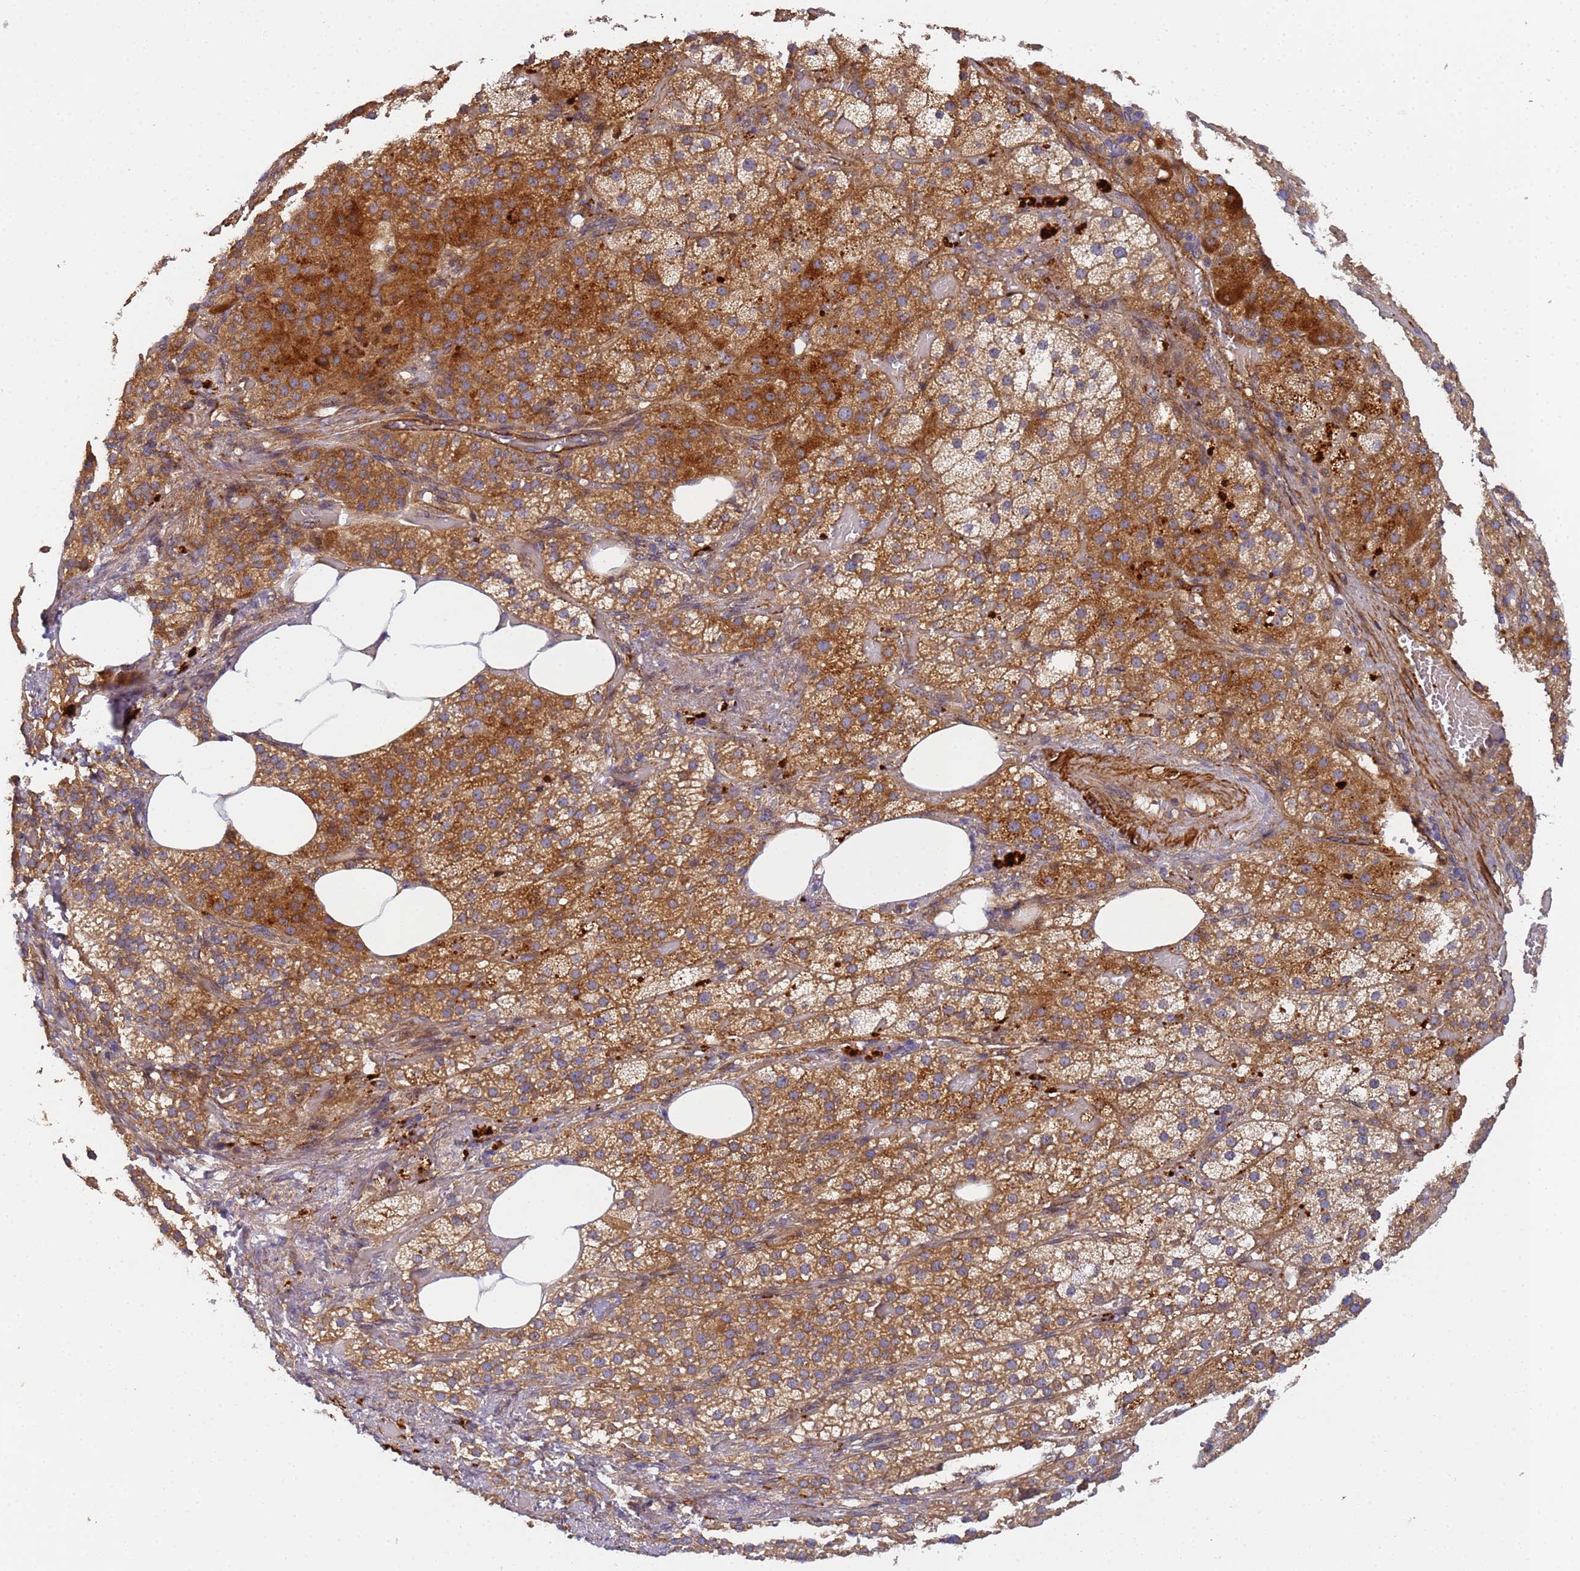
{"staining": {"intensity": "strong", "quantity": "25%-75%", "location": "cytoplasmic/membranous"}, "tissue": "adrenal gland", "cell_type": "Glandular cells", "image_type": "normal", "snomed": [{"axis": "morphology", "description": "Normal tissue, NOS"}, {"axis": "topography", "description": "Adrenal gland"}], "caption": "Approximately 25%-75% of glandular cells in normal human adrenal gland show strong cytoplasmic/membranous protein expression as visualized by brown immunohistochemical staining.", "gene": "RALGAPA2", "patient": {"sex": "female", "age": 59}}